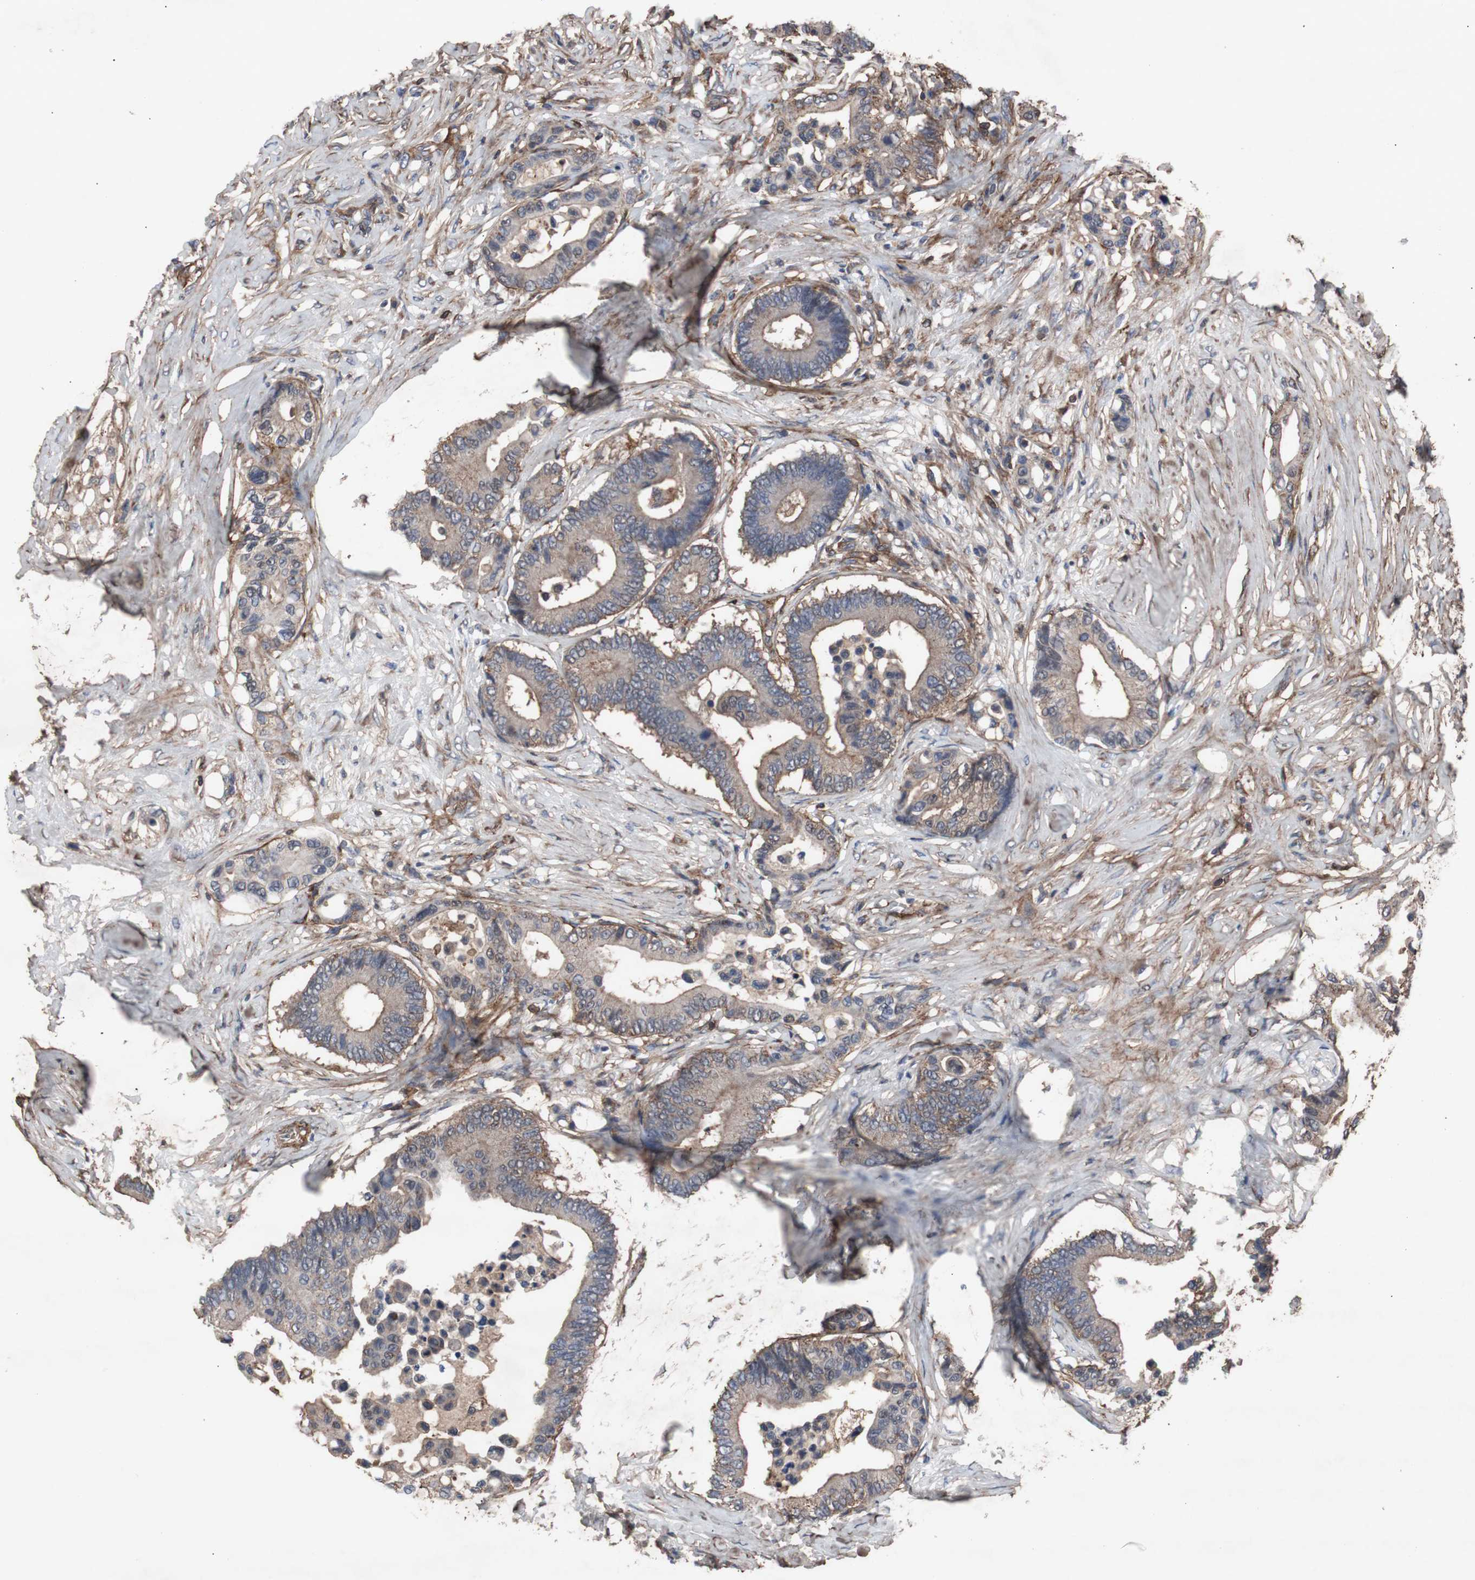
{"staining": {"intensity": "weak", "quantity": ">75%", "location": "cytoplasmic/membranous"}, "tissue": "colorectal cancer", "cell_type": "Tumor cells", "image_type": "cancer", "snomed": [{"axis": "morphology", "description": "Normal tissue, NOS"}, {"axis": "morphology", "description": "Adenocarcinoma, NOS"}, {"axis": "topography", "description": "Colon"}], "caption": "Adenocarcinoma (colorectal) was stained to show a protein in brown. There is low levels of weak cytoplasmic/membranous expression in approximately >75% of tumor cells. Nuclei are stained in blue.", "gene": "COL6A2", "patient": {"sex": "male", "age": 82}}